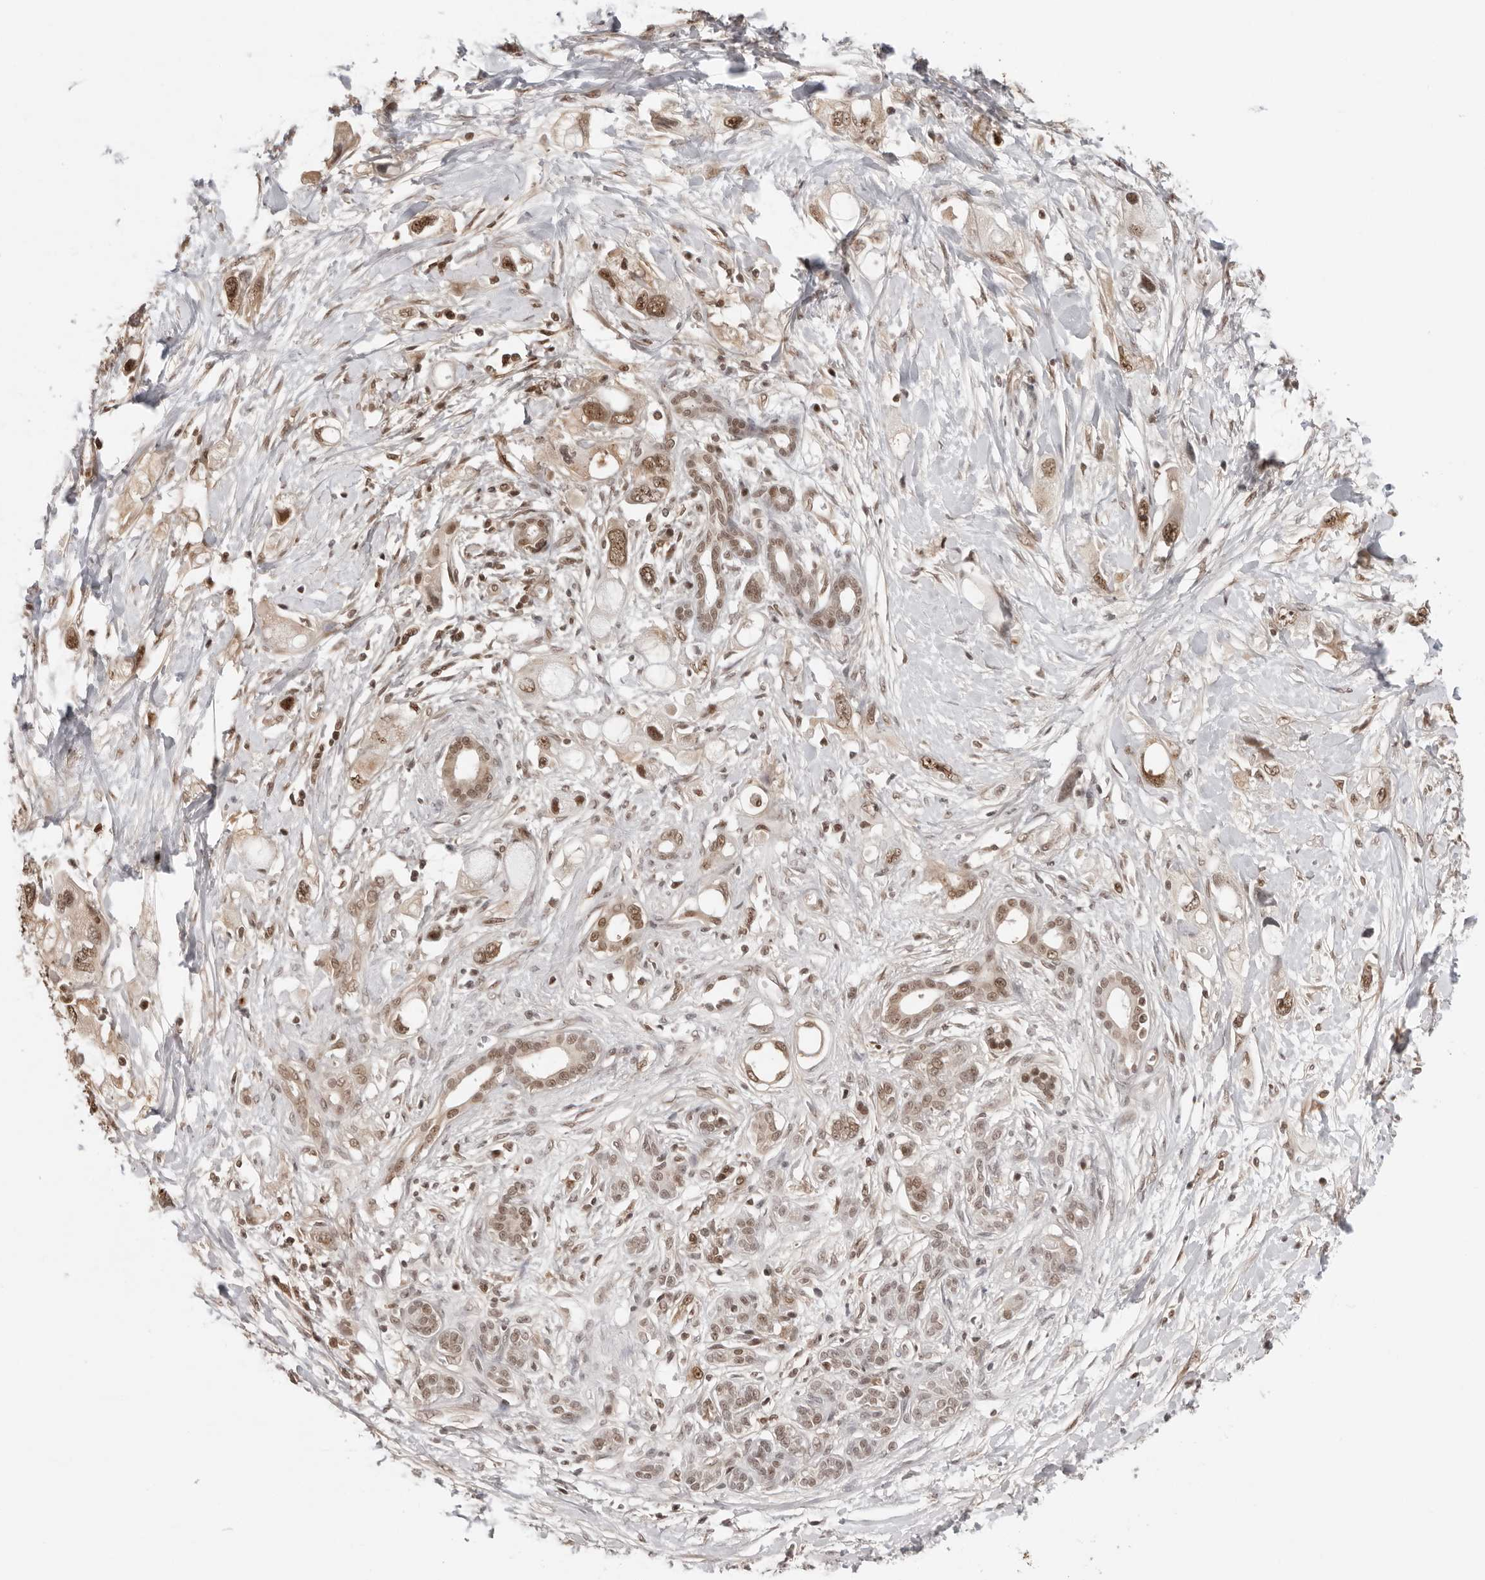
{"staining": {"intensity": "moderate", "quantity": ">75%", "location": "nuclear"}, "tissue": "pancreatic cancer", "cell_type": "Tumor cells", "image_type": "cancer", "snomed": [{"axis": "morphology", "description": "Adenocarcinoma, NOS"}, {"axis": "topography", "description": "Pancreas"}], "caption": "Brown immunohistochemical staining in human pancreatic cancer (adenocarcinoma) exhibits moderate nuclear expression in about >75% of tumor cells.", "gene": "SDE2", "patient": {"sex": "female", "age": 56}}